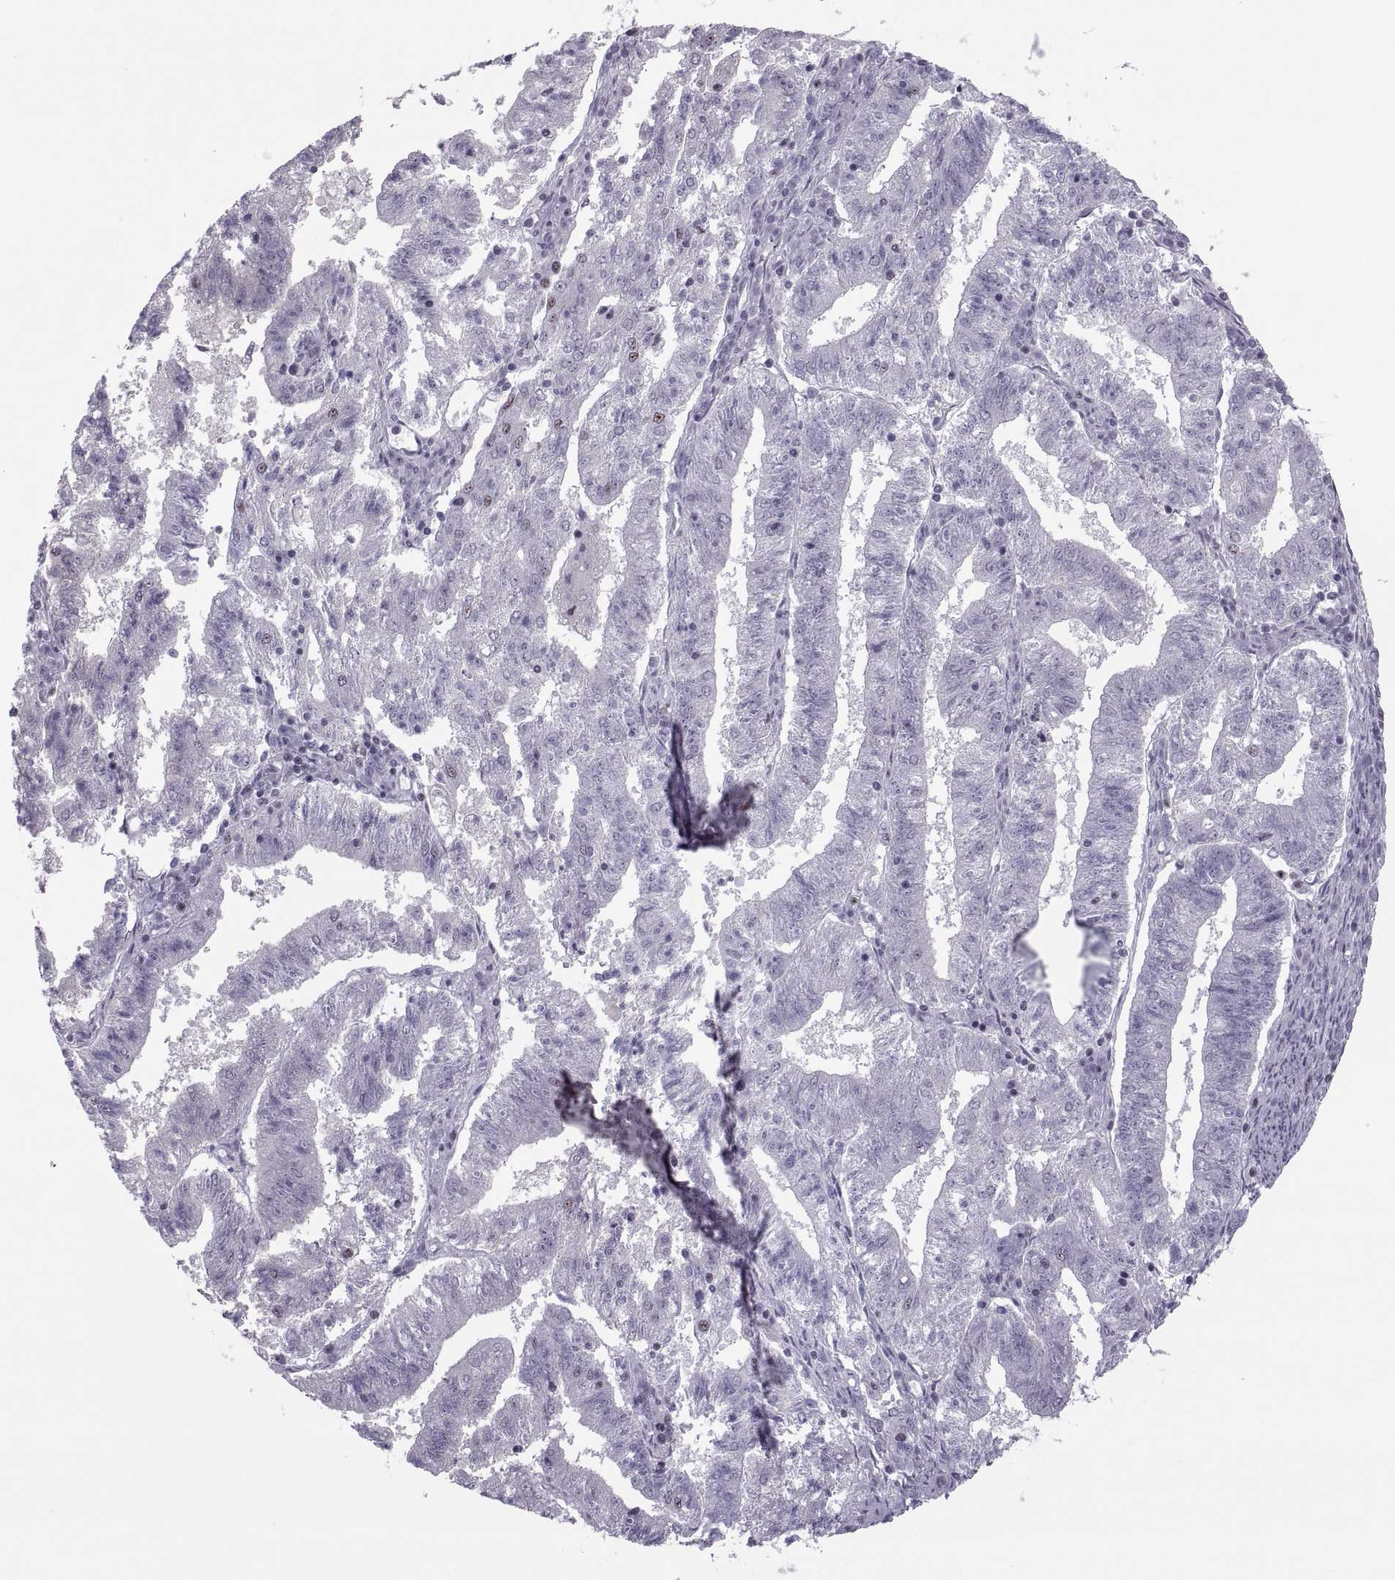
{"staining": {"intensity": "weak", "quantity": "<25%", "location": "nuclear"}, "tissue": "endometrial cancer", "cell_type": "Tumor cells", "image_type": "cancer", "snomed": [{"axis": "morphology", "description": "Adenocarcinoma, NOS"}, {"axis": "topography", "description": "Endometrium"}], "caption": "Tumor cells show no significant protein positivity in endometrial cancer.", "gene": "MAGEA4", "patient": {"sex": "female", "age": 82}}